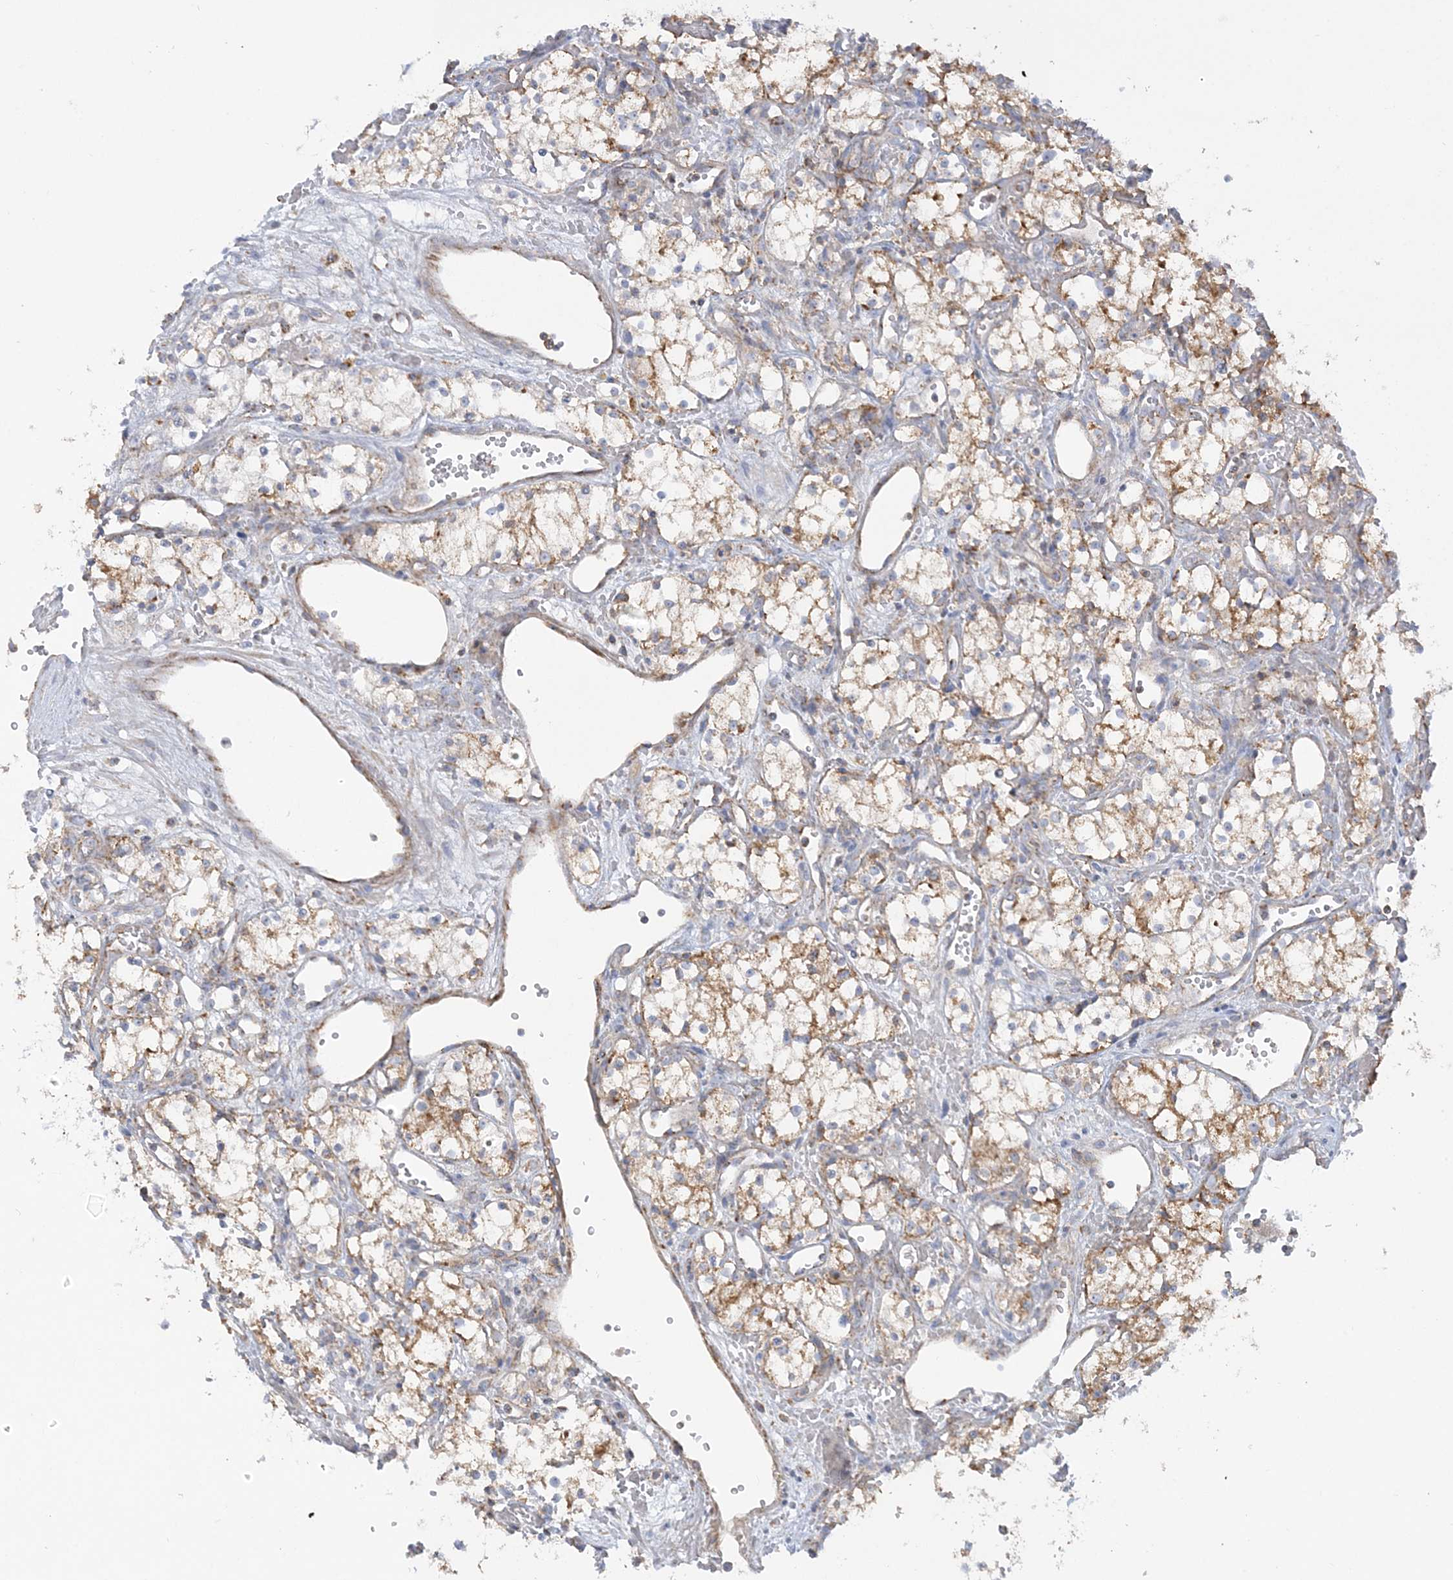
{"staining": {"intensity": "moderate", "quantity": "25%-75%", "location": "cytoplasmic/membranous"}, "tissue": "renal cancer", "cell_type": "Tumor cells", "image_type": "cancer", "snomed": [{"axis": "morphology", "description": "Adenocarcinoma, NOS"}, {"axis": "topography", "description": "Kidney"}], "caption": "Moderate cytoplasmic/membranous expression is seen in approximately 25%-75% of tumor cells in renal cancer (adenocarcinoma). The protein of interest is stained brown, and the nuclei are stained in blue (DAB (3,3'-diaminobenzidine) IHC with brightfield microscopy, high magnification).", "gene": "TBC1D14", "patient": {"sex": "male", "age": 59}}